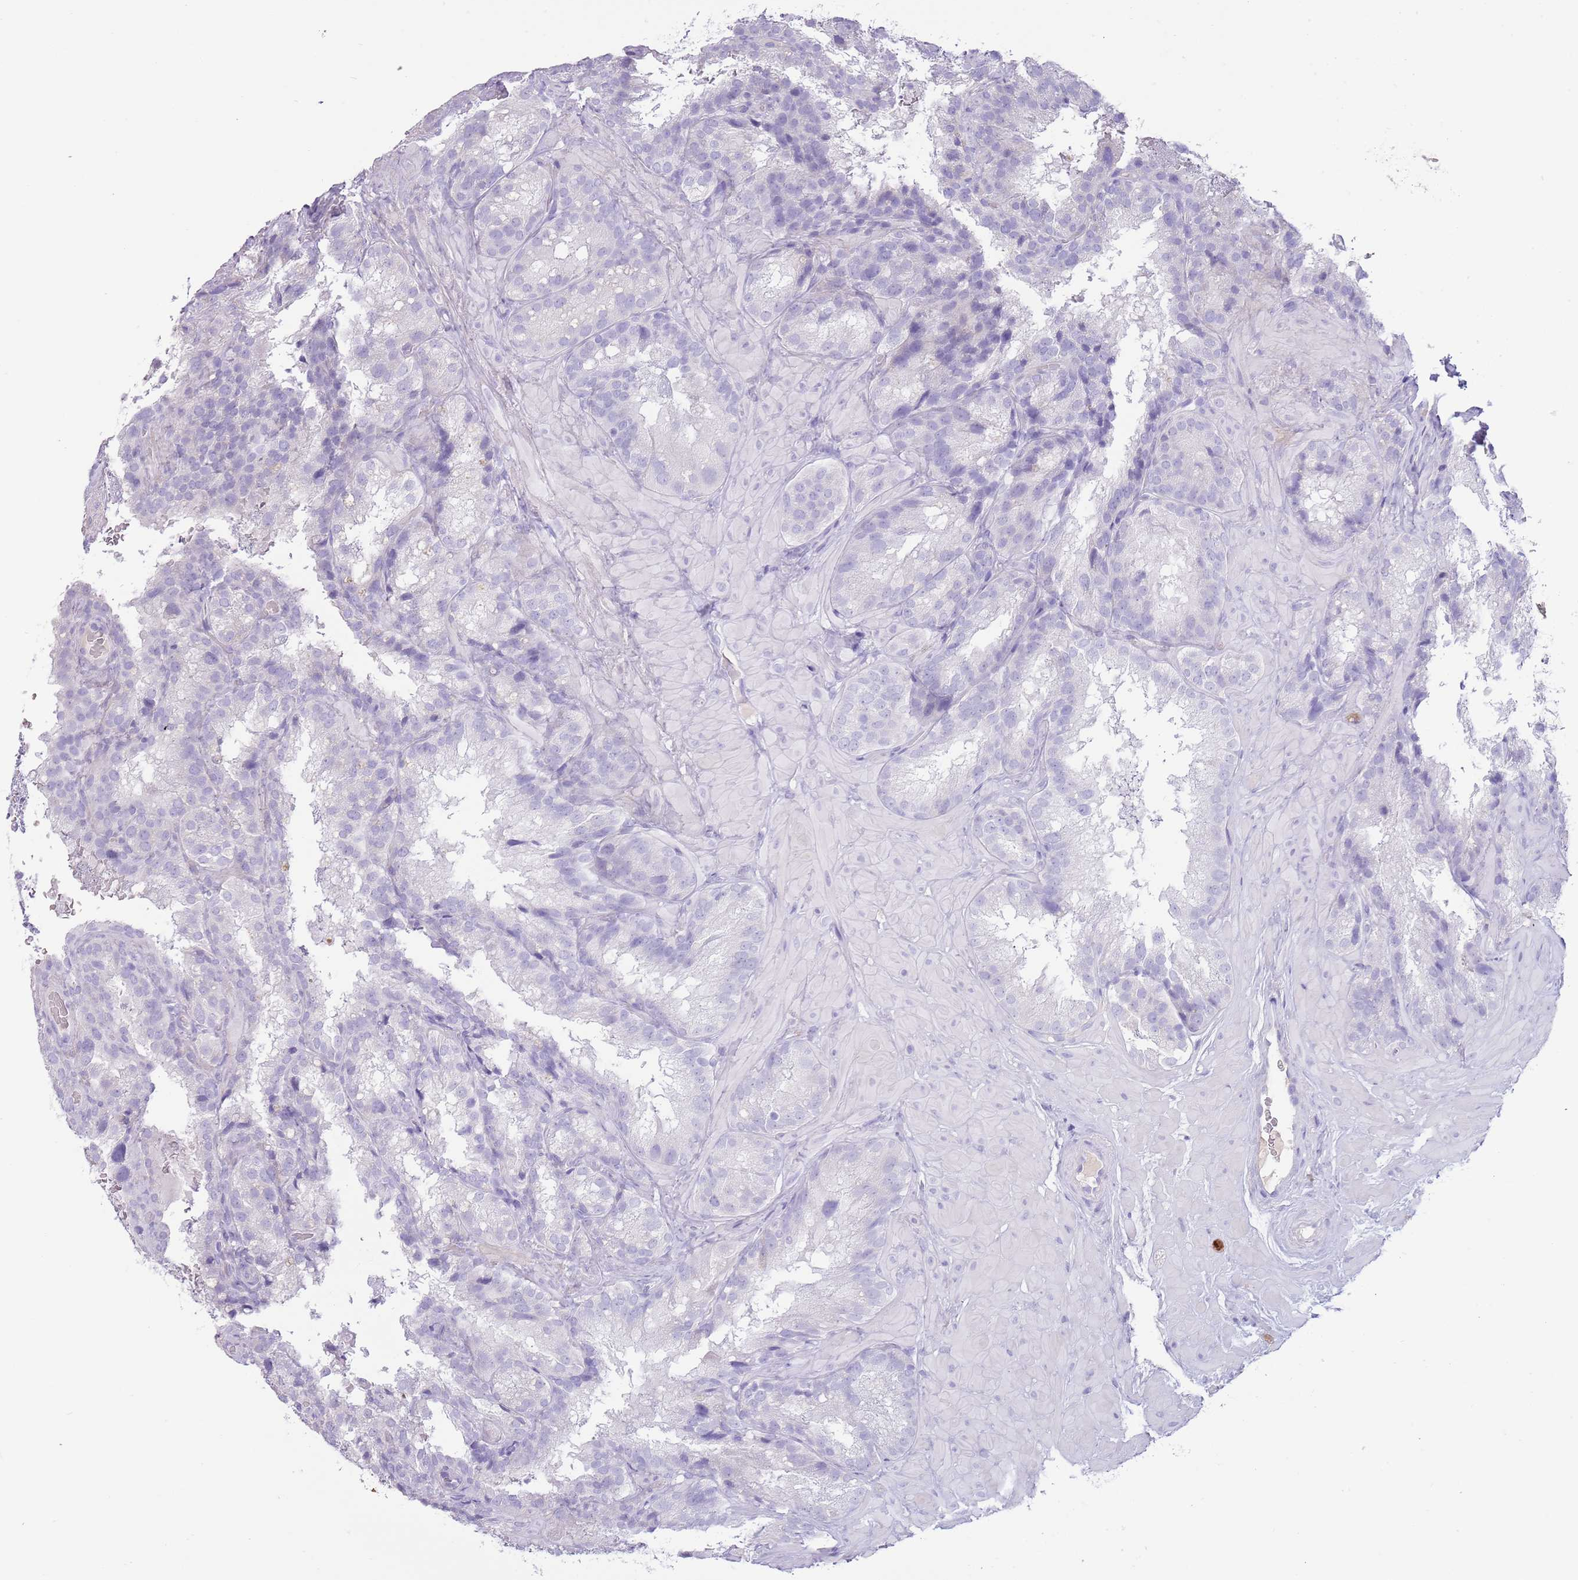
{"staining": {"intensity": "negative", "quantity": "none", "location": "none"}, "tissue": "seminal vesicle", "cell_type": "Glandular cells", "image_type": "normal", "snomed": [{"axis": "morphology", "description": "Normal tissue, NOS"}, {"axis": "topography", "description": "Seminal veicle"}], "caption": "Immunohistochemistry image of normal human seminal vesicle stained for a protein (brown), which displays no positivity in glandular cells.", "gene": "TOX2", "patient": {"sex": "male", "age": 58}}